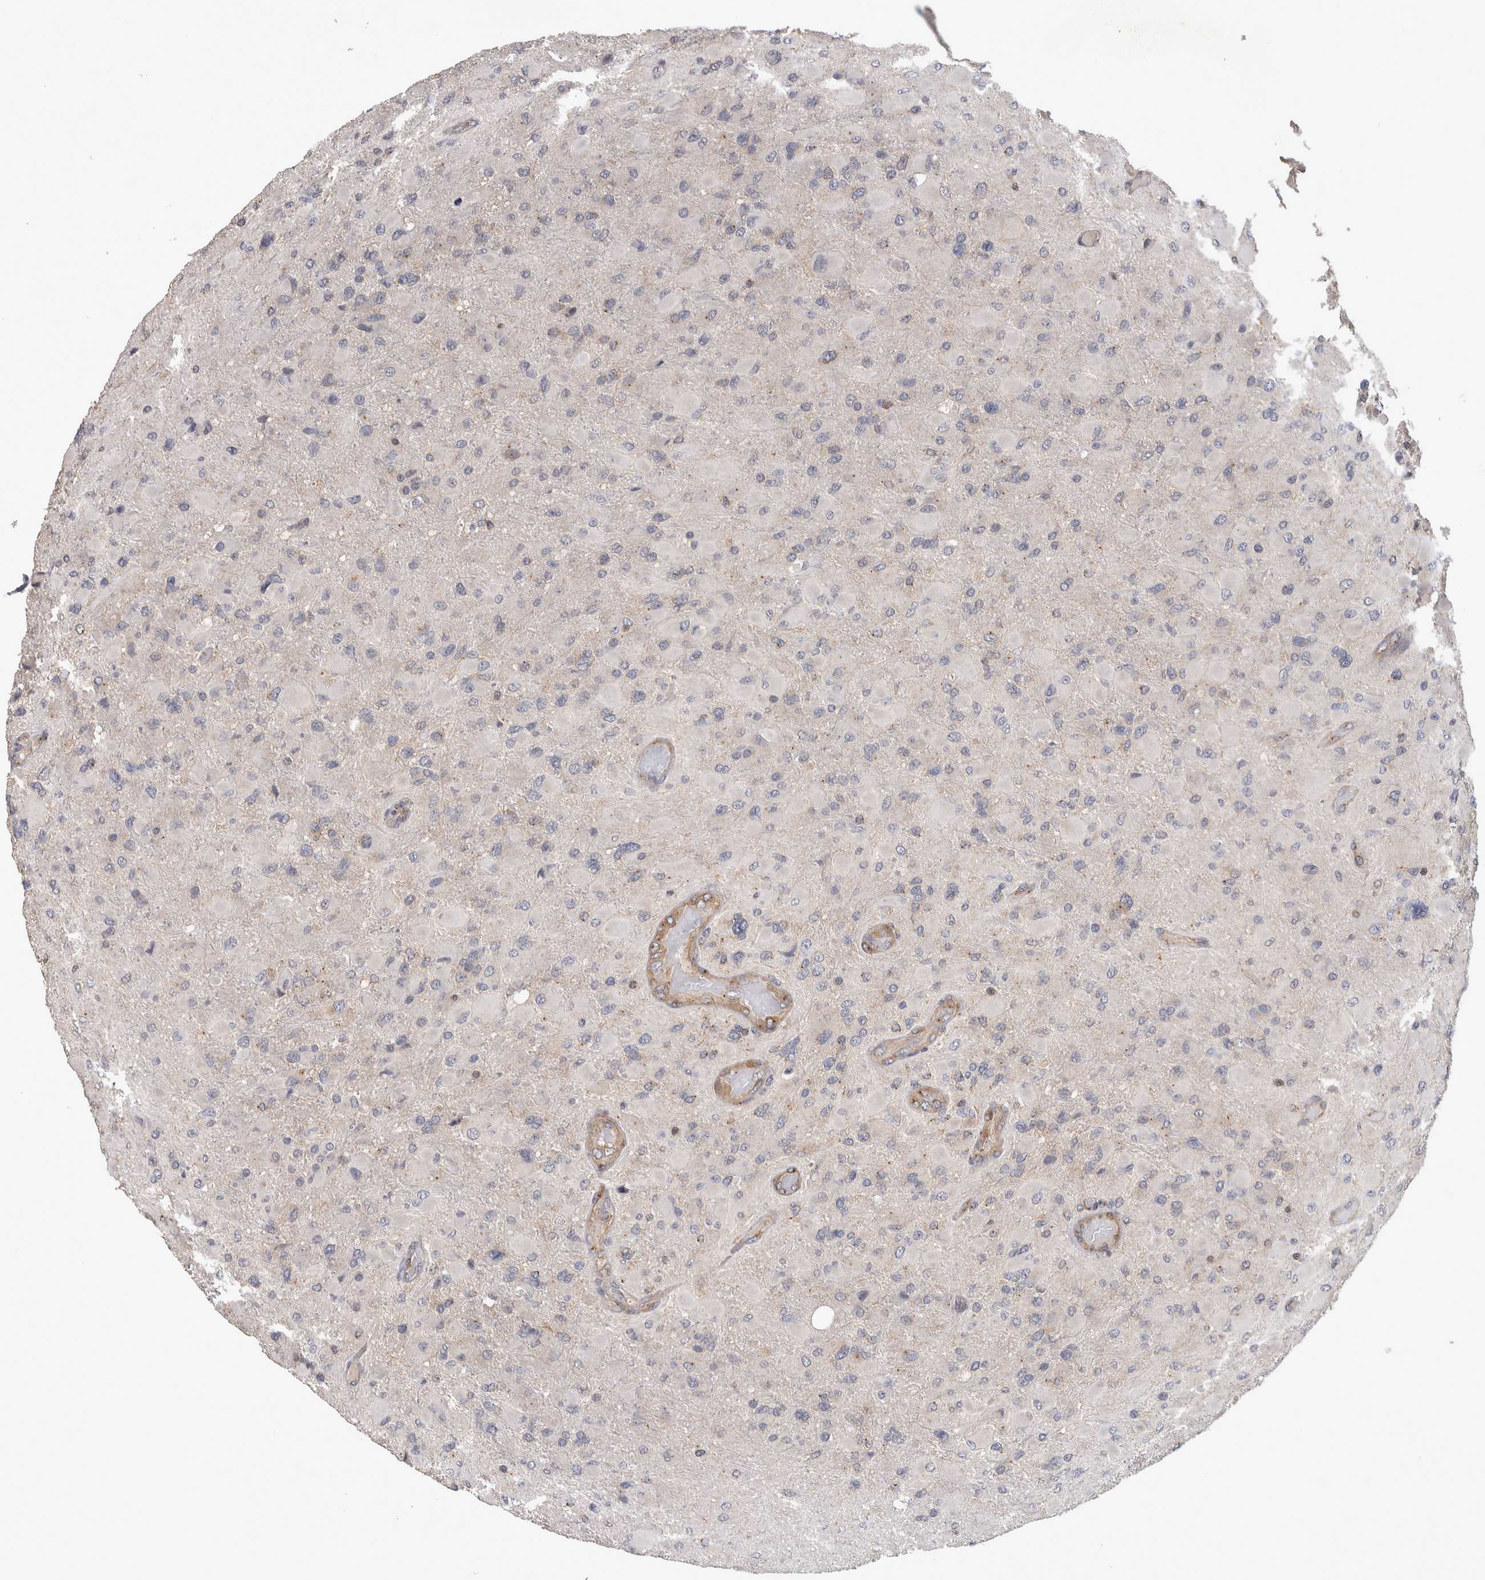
{"staining": {"intensity": "negative", "quantity": "none", "location": "none"}, "tissue": "glioma", "cell_type": "Tumor cells", "image_type": "cancer", "snomed": [{"axis": "morphology", "description": "Glioma, malignant, High grade"}, {"axis": "topography", "description": "Cerebral cortex"}], "caption": "An IHC micrograph of malignant high-grade glioma is shown. There is no staining in tumor cells of malignant high-grade glioma.", "gene": "IFRD1", "patient": {"sex": "female", "age": 36}}